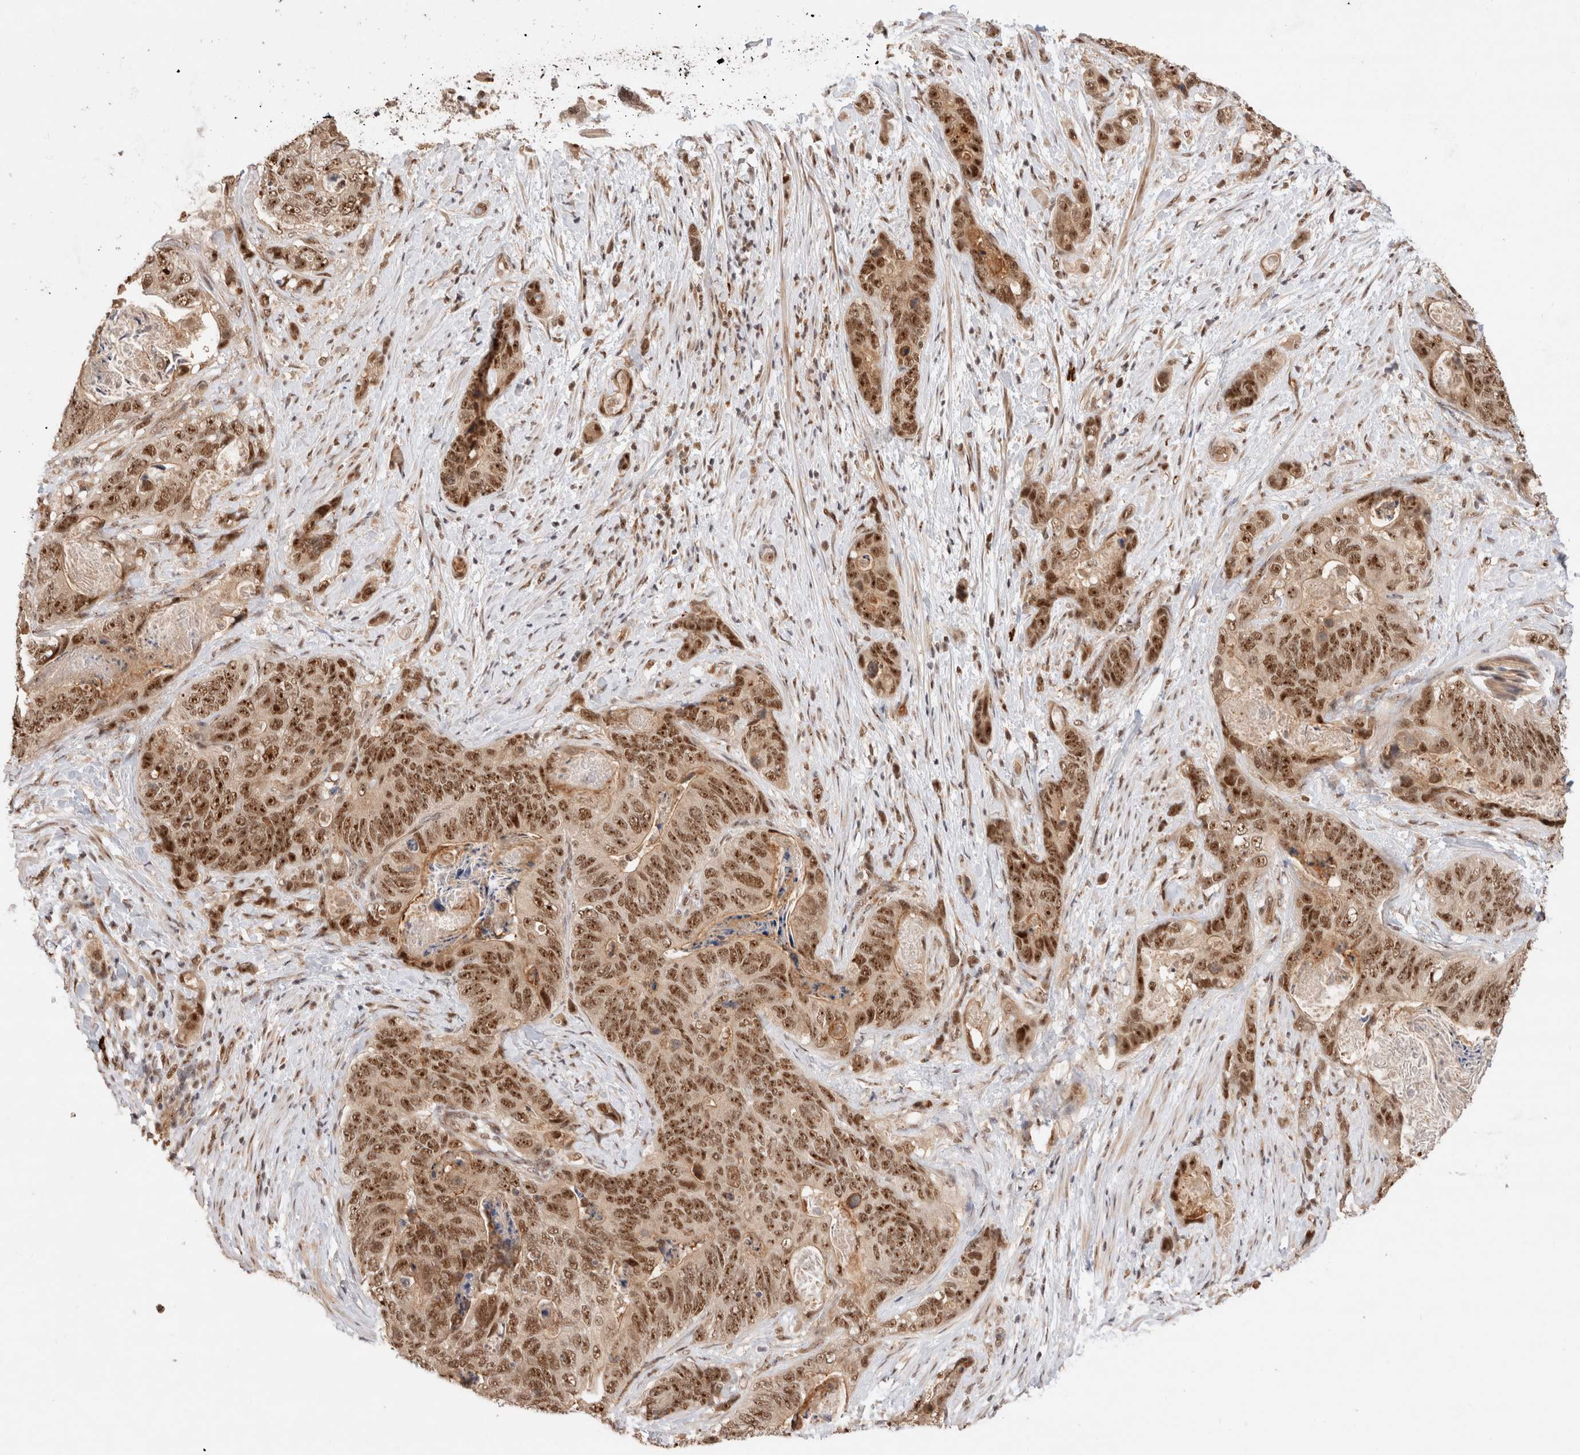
{"staining": {"intensity": "moderate", "quantity": ">75%", "location": "nuclear"}, "tissue": "stomach cancer", "cell_type": "Tumor cells", "image_type": "cancer", "snomed": [{"axis": "morphology", "description": "Normal tissue, NOS"}, {"axis": "morphology", "description": "Adenocarcinoma, NOS"}, {"axis": "topography", "description": "Stomach"}], "caption": "Immunohistochemistry histopathology image of stomach cancer stained for a protein (brown), which demonstrates medium levels of moderate nuclear staining in approximately >75% of tumor cells.", "gene": "MPHOSPH6", "patient": {"sex": "female", "age": 89}}